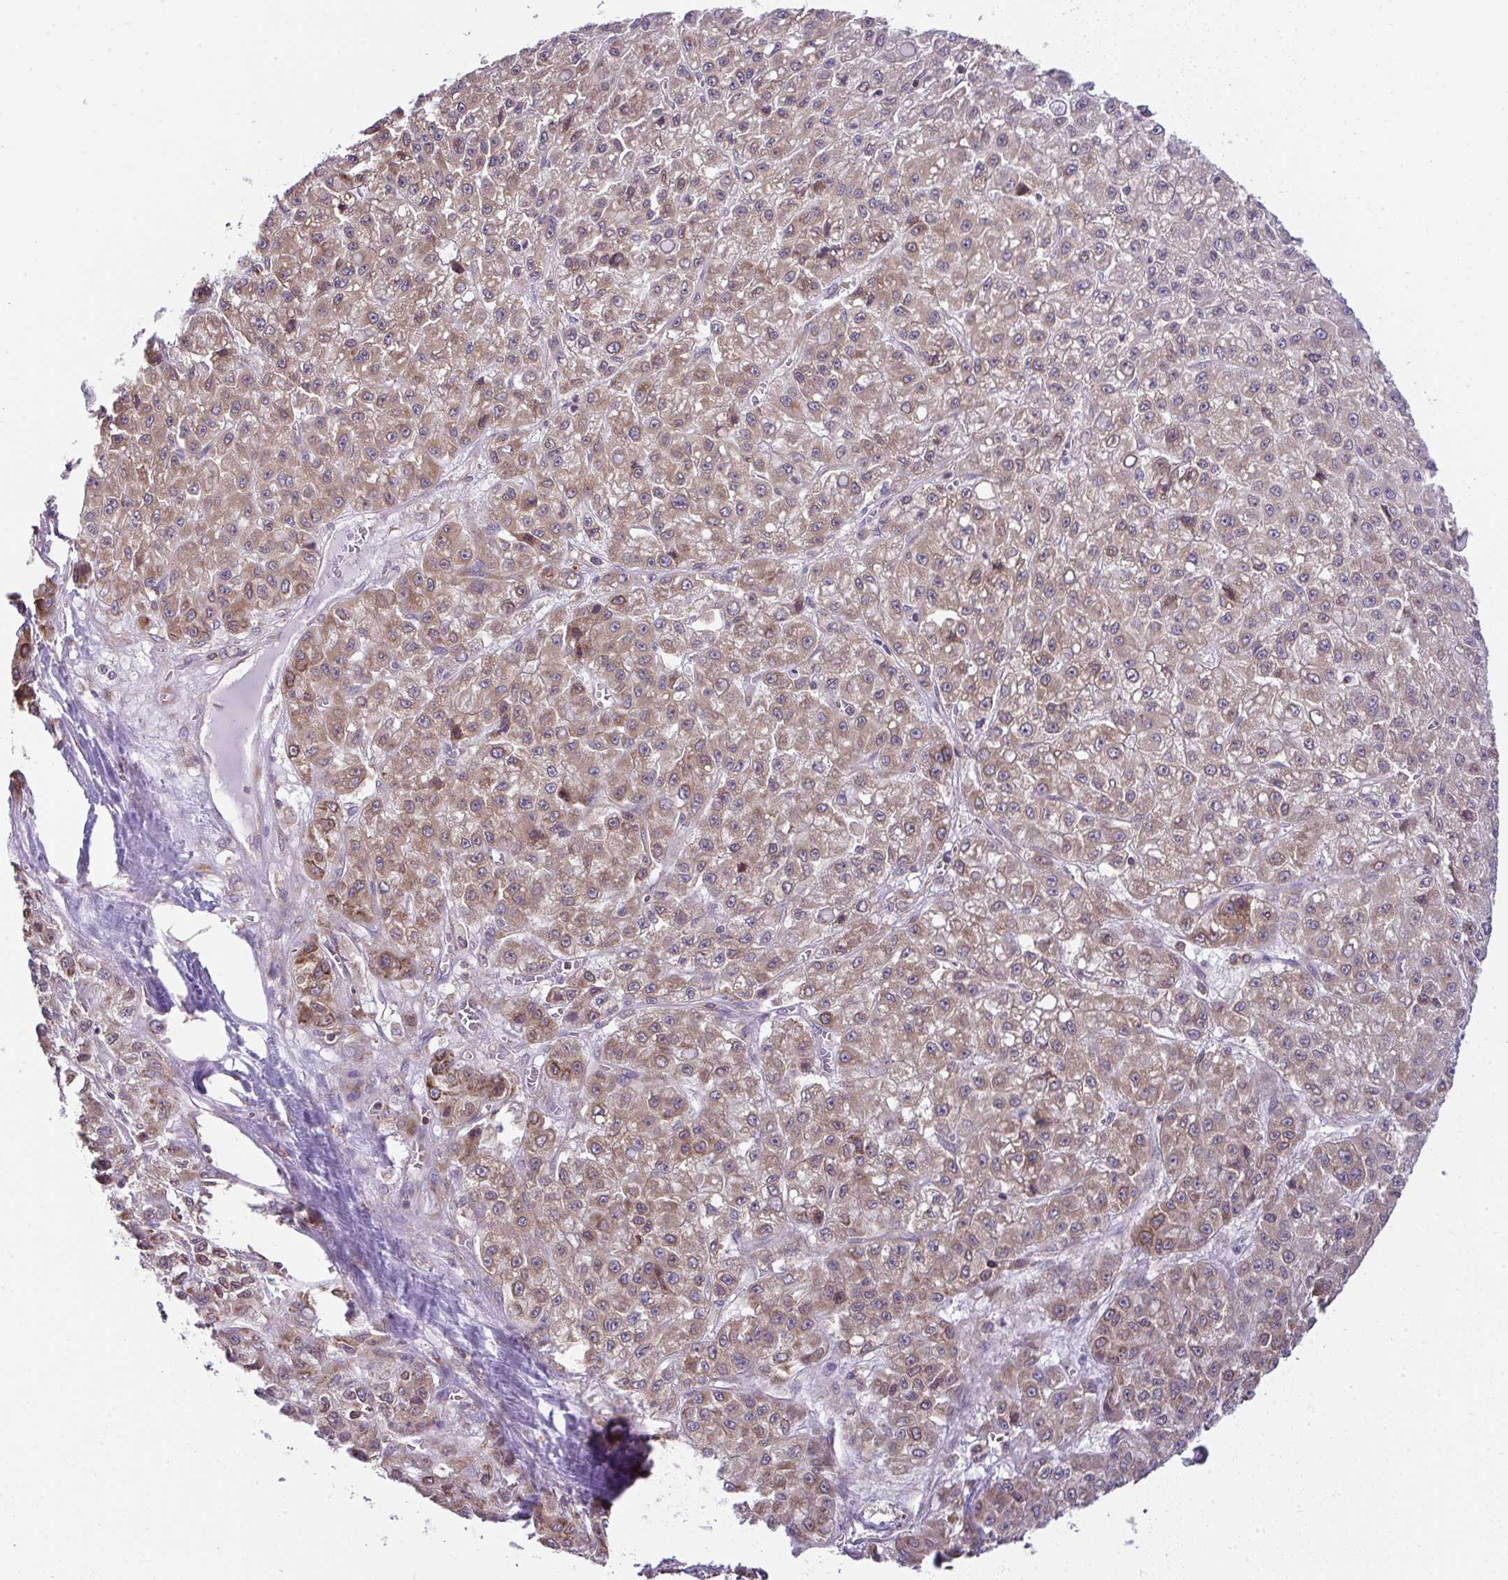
{"staining": {"intensity": "moderate", "quantity": ">75%", "location": "cytoplasmic/membranous"}, "tissue": "liver cancer", "cell_type": "Tumor cells", "image_type": "cancer", "snomed": [{"axis": "morphology", "description": "Carcinoma, Hepatocellular, NOS"}, {"axis": "topography", "description": "Liver"}], "caption": "Moderate cytoplasmic/membranous protein expression is present in about >75% of tumor cells in liver cancer (hepatocellular carcinoma). The protein is stained brown, and the nuclei are stained in blue (DAB (3,3'-diaminobenzidine) IHC with brightfield microscopy, high magnification).", "gene": "RPS7", "patient": {"sex": "male", "age": 70}}